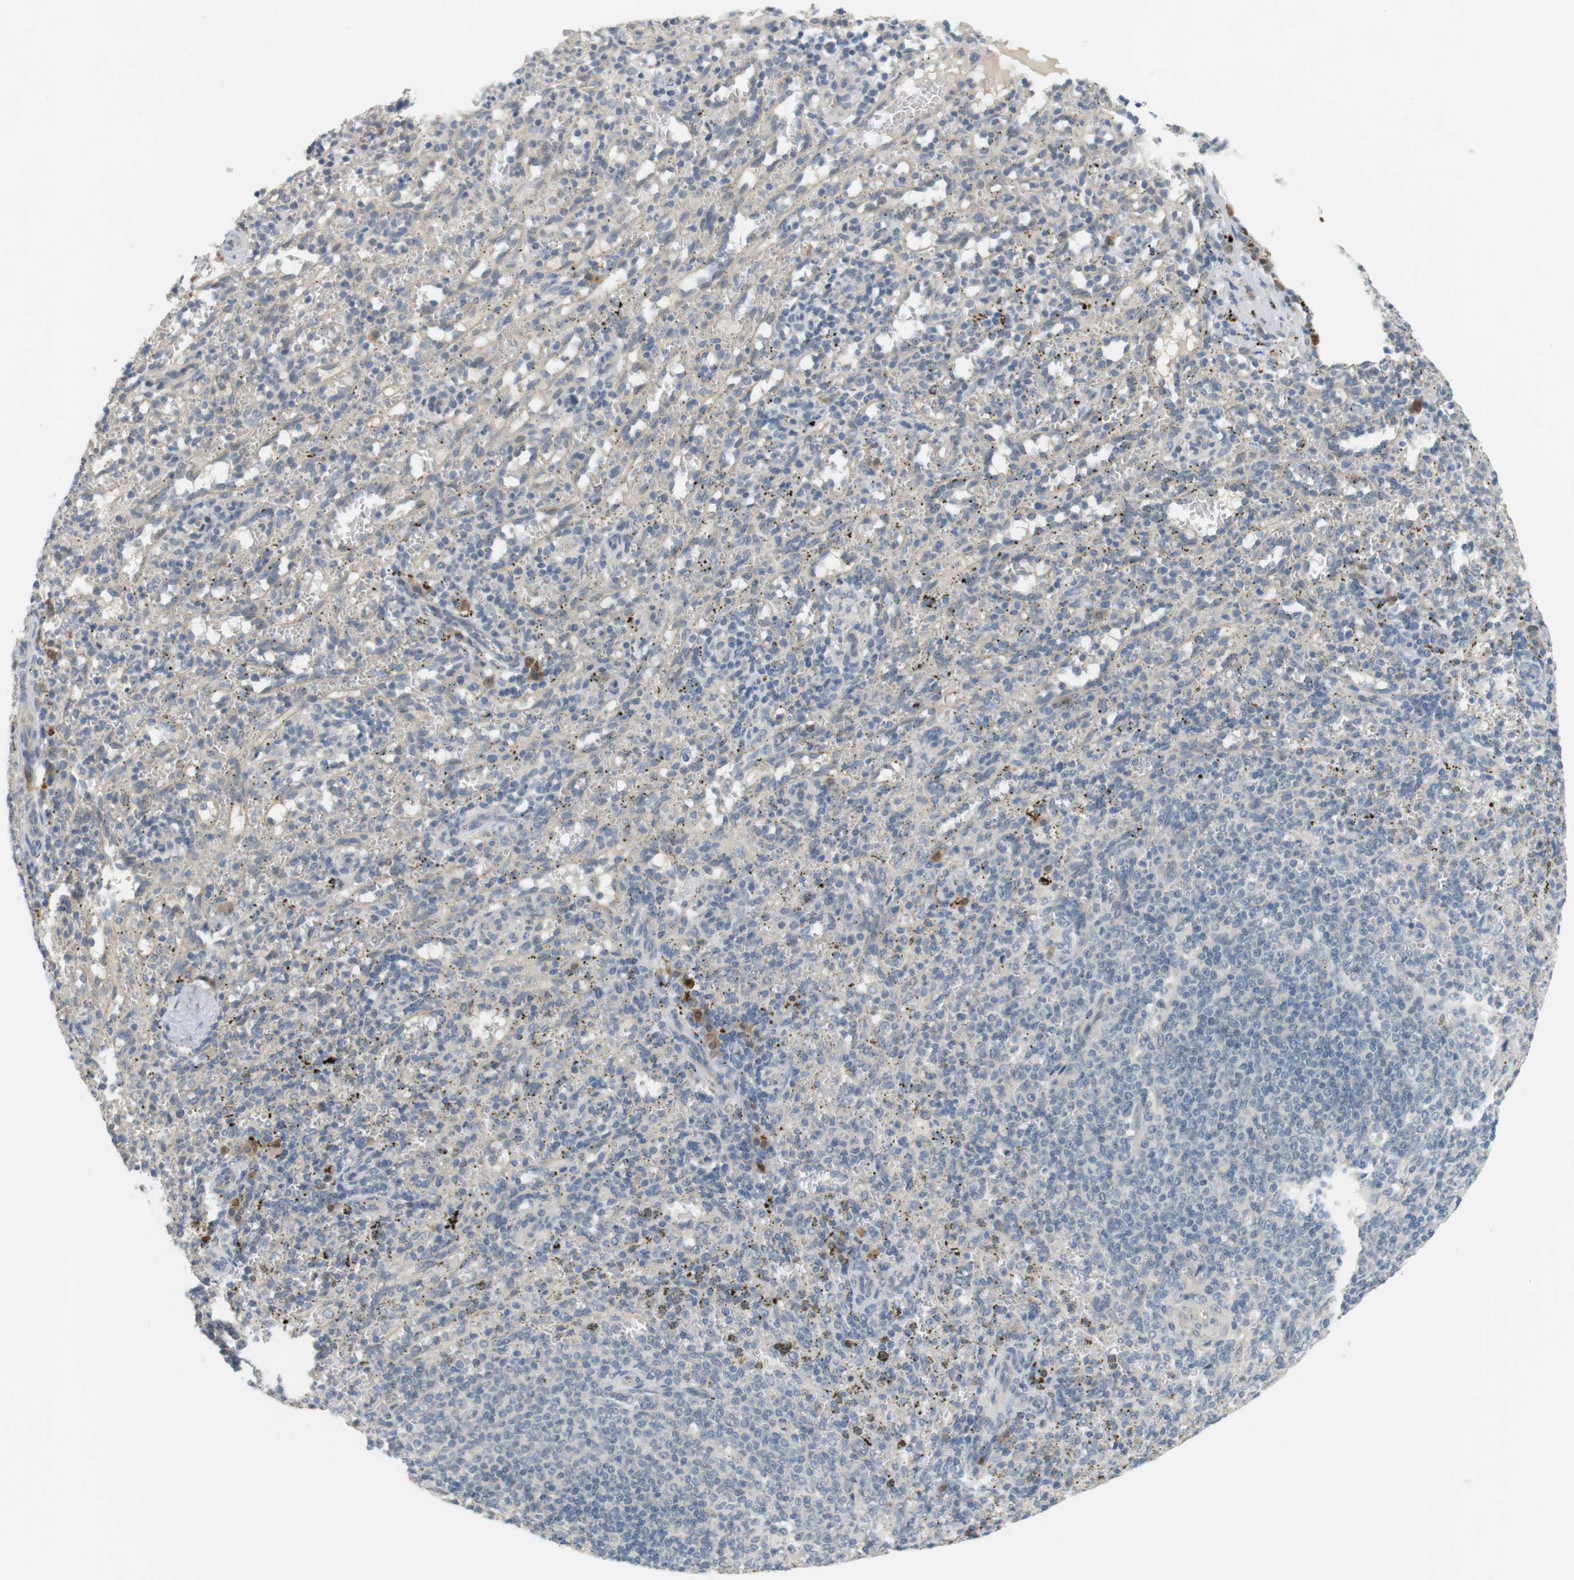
{"staining": {"intensity": "negative", "quantity": "none", "location": "none"}, "tissue": "spleen", "cell_type": "Cells in red pulp", "image_type": "normal", "snomed": [{"axis": "morphology", "description": "Normal tissue, NOS"}, {"axis": "topography", "description": "Spleen"}], "caption": "High magnification brightfield microscopy of unremarkable spleen stained with DAB (brown) and counterstained with hematoxylin (blue): cells in red pulp show no significant staining. The staining is performed using DAB (3,3'-diaminobenzidine) brown chromogen with nuclei counter-stained in using hematoxylin.", "gene": "CREB3L2", "patient": {"sex": "female", "age": 10}}